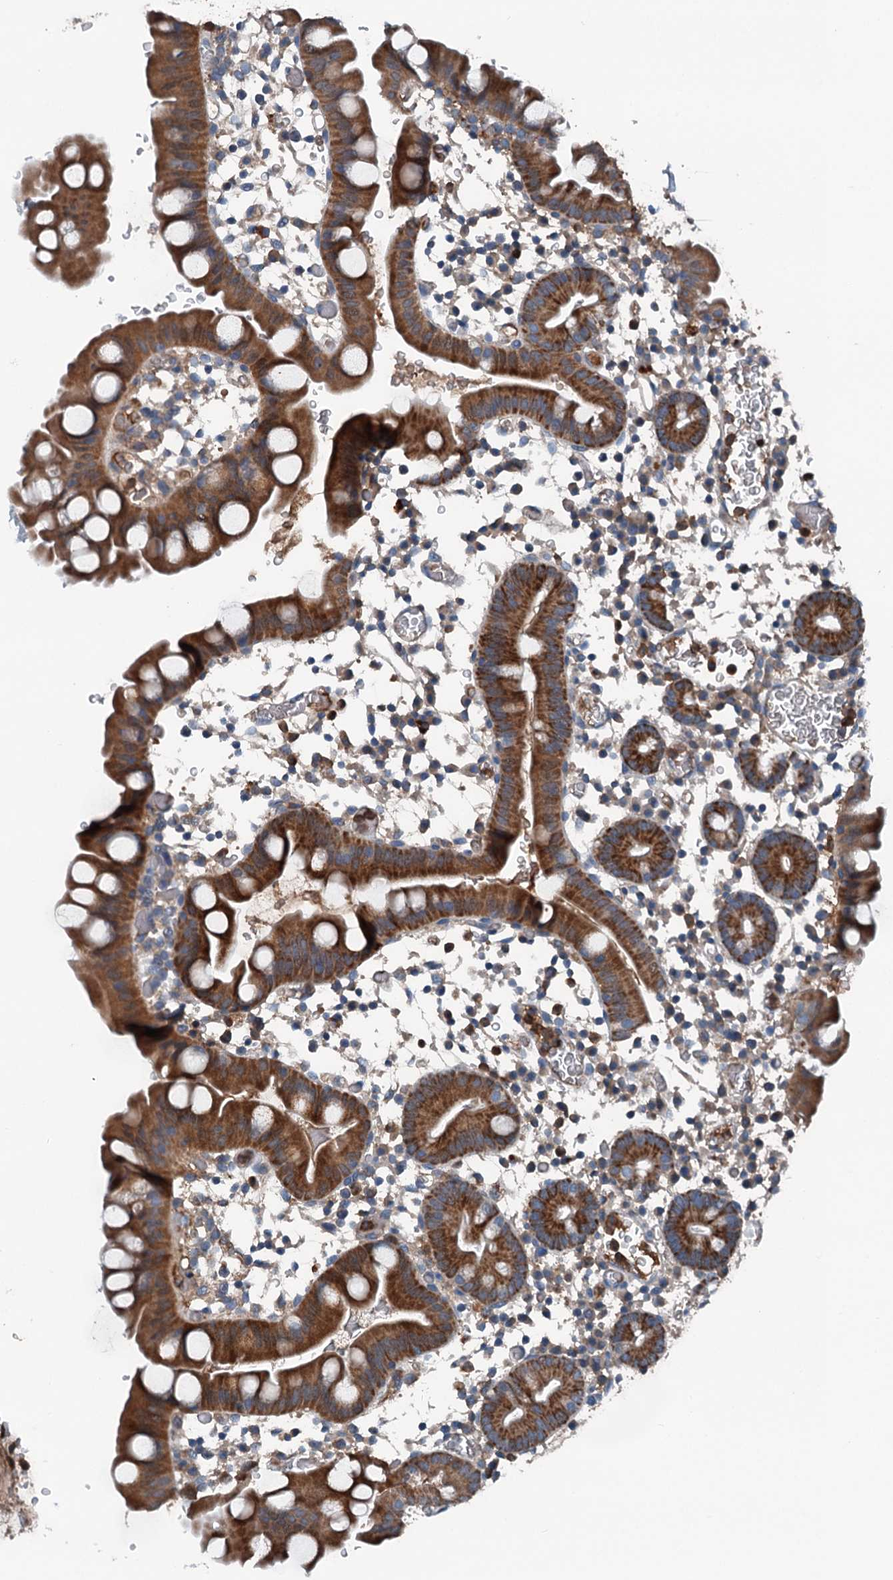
{"staining": {"intensity": "strong", "quantity": "25%-75%", "location": "cytoplasmic/membranous"}, "tissue": "small intestine", "cell_type": "Glandular cells", "image_type": "normal", "snomed": [{"axis": "morphology", "description": "Normal tissue, NOS"}, {"axis": "topography", "description": "Stomach, upper"}, {"axis": "topography", "description": "Stomach, lower"}, {"axis": "topography", "description": "Small intestine"}], "caption": "The image demonstrates staining of benign small intestine, revealing strong cytoplasmic/membranous protein expression (brown color) within glandular cells.", "gene": "PDSS1", "patient": {"sex": "male", "age": 68}}